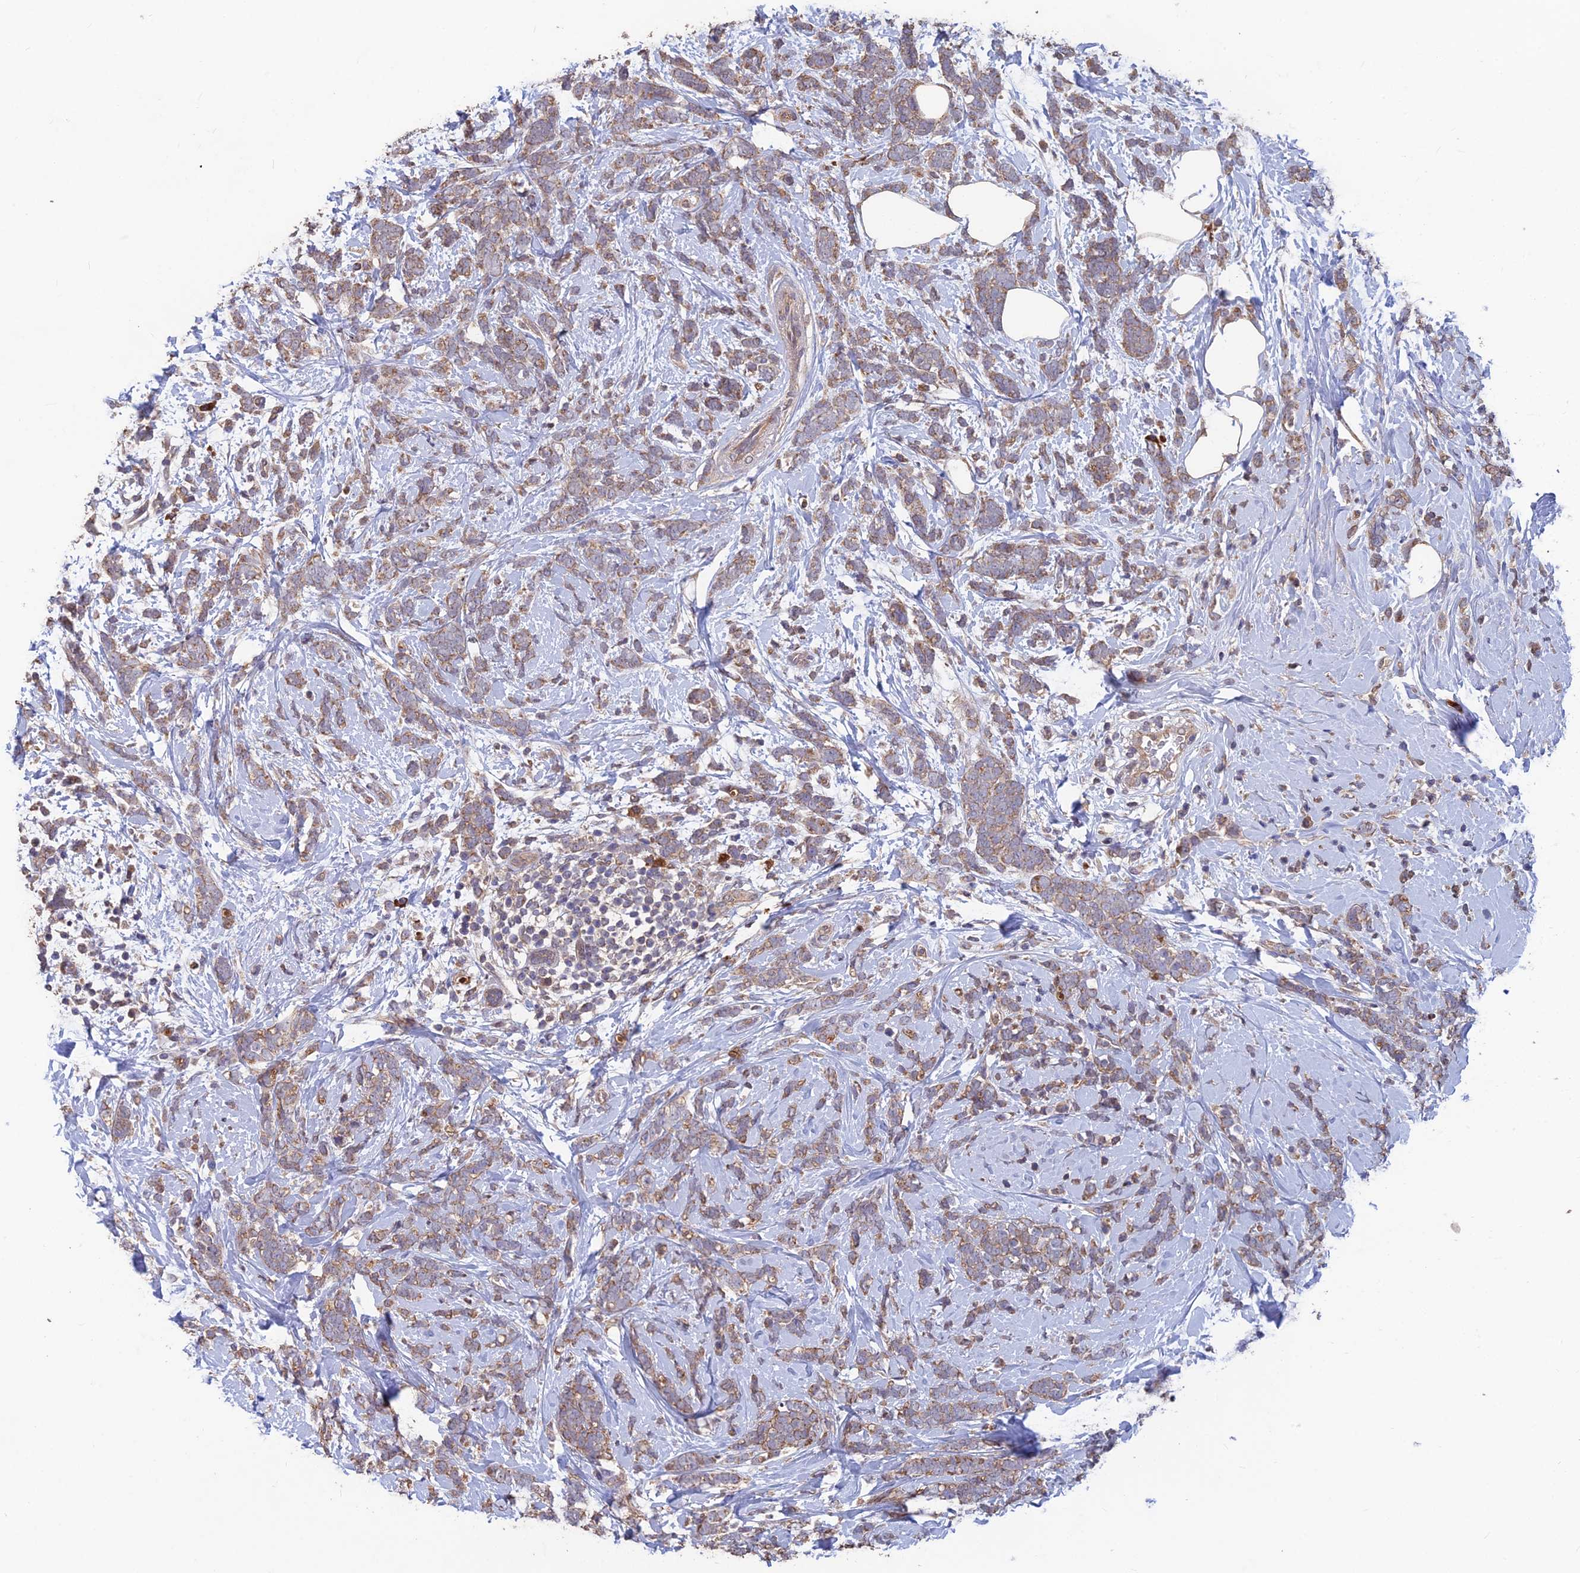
{"staining": {"intensity": "moderate", "quantity": ">75%", "location": "cytoplasmic/membranous"}, "tissue": "breast cancer", "cell_type": "Tumor cells", "image_type": "cancer", "snomed": [{"axis": "morphology", "description": "Lobular carcinoma"}, {"axis": "topography", "description": "Breast"}], "caption": "There is medium levels of moderate cytoplasmic/membranous expression in tumor cells of breast cancer (lobular carcinoma), as demonstrated by immunohistochemical staining (brown color).", "gene": "SHISA5", "patient": {"sex": "female", "age": 58}}